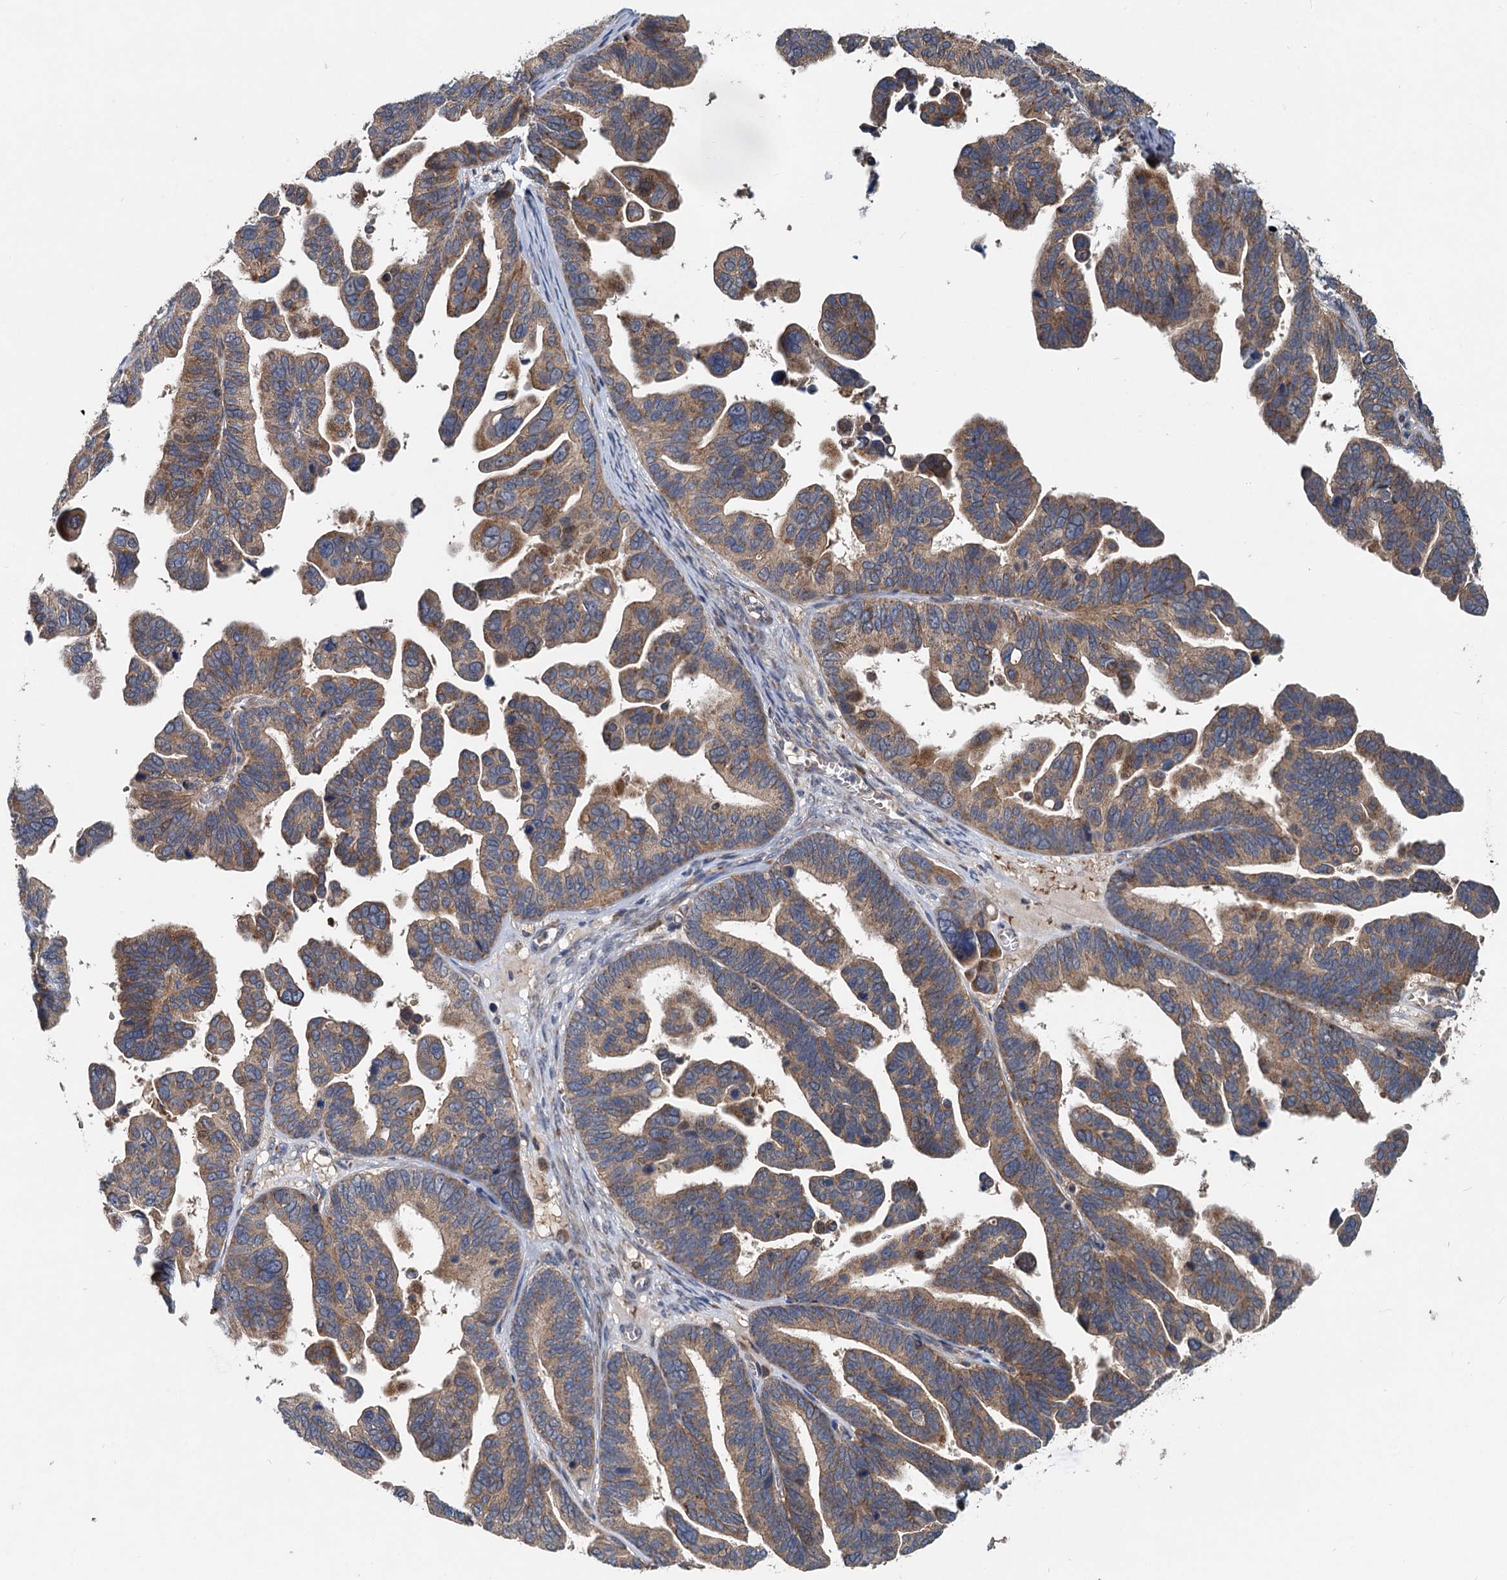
{"staining": {"intensity": "moderate", "quantity": ">75%", "location": "cytoplasmic/membranous"}, "tissue": "ovarian cancer", "cell_type": "Tumor cells", "image_type": "cancer", "snomed": [{"axis": "morphology", "description": "Cystadenocarcinoma, serous, NOS"}, {"axis": "topography", "description": "Ovary"}], "caption": "Brown immunohistochemical staining in ovarian cancer shows moderate cytoplasmic/membranous staining in approximately >75% of tumor cells. The staining was performed using DAB (3,3'-diaminobenzidine) to visualize the protein expression in brown, while the nuclei were stained in blue with hematoxylin (Magnification: 20x).", "gene": "OTUB1", "patient": {"sex": "female", "age": 56}}